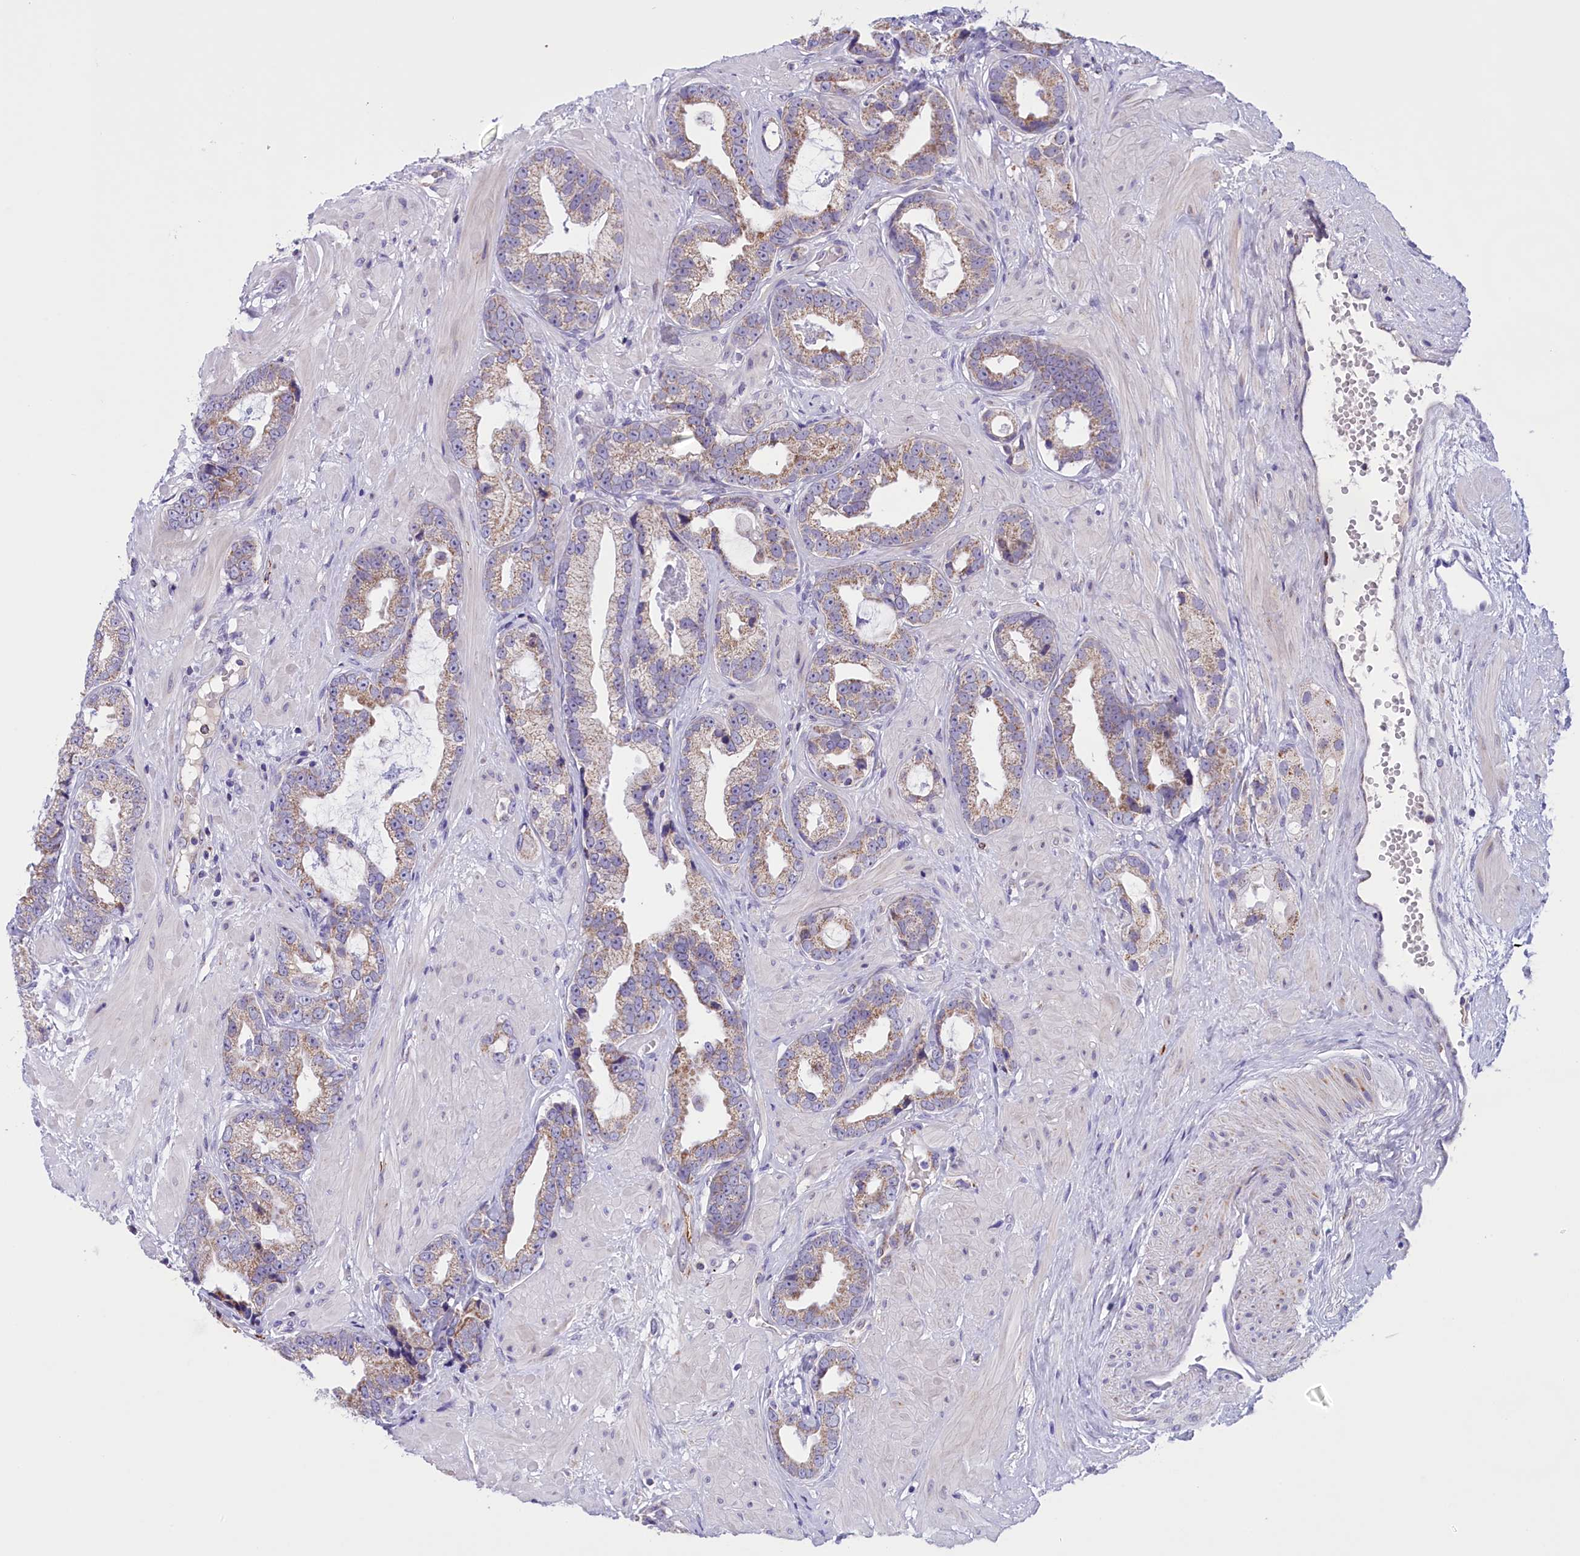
{"staining": {"intensity": "weak", "quantity": "<25%", "location": "cytoplasmic/membranous"}, "tissue": "prostate cancer", "cell_type": "Tumor cells", "image_type": "cancer", "snomed": [{"axis": "morphology", "description": "Adenocarcinoma, Low grade"}, {"axis": "topography", "description": "Prostate"}], "caption": "Immunohistochemistry (IHC) of prostate cancer demonstrates no staining in tumor cells.", "gene": "FAM149B1", "patient": {"sex": "male", "age": 64}}